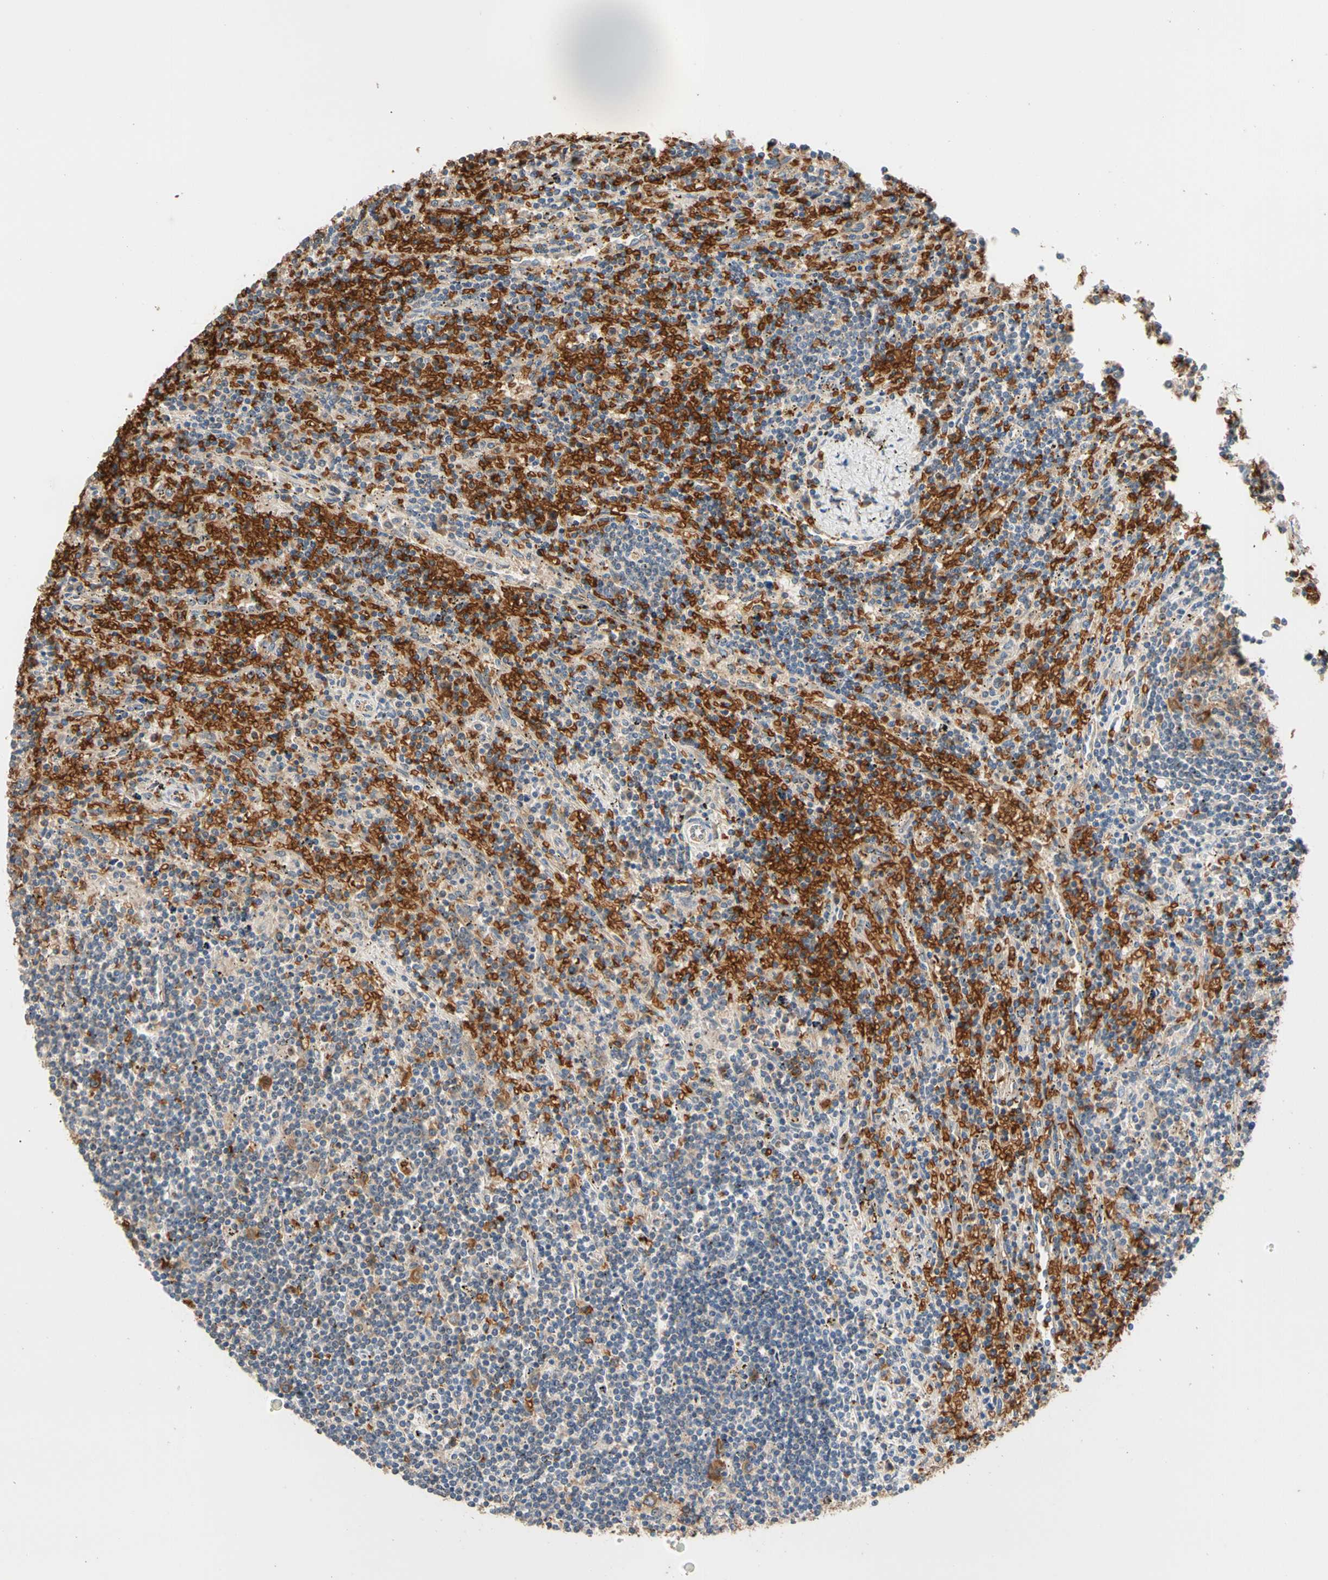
{"staining": {"intensity": "weak", "quantity": "<25%", "location": "cytoplasmic/membranous"}, "tissue": "lymphoma", "cell_type": "Tumor cells", "image_type": "cancer", "snomed": [{"axis": "morphology", "description": "Malignant lymphoma, non-Hodgkin's type, Low grade"}, {"axis": "topography", "description": "Spleen"}], "caption": "Immunohistochemistry image of human low-grade malignant lymphoma, non-Hodgkin's type stained for a protein (brown), which exhibits no staining in tumor cells.", "gene": "RIOK2", "patient": {"sex": "male", "age": 76}}